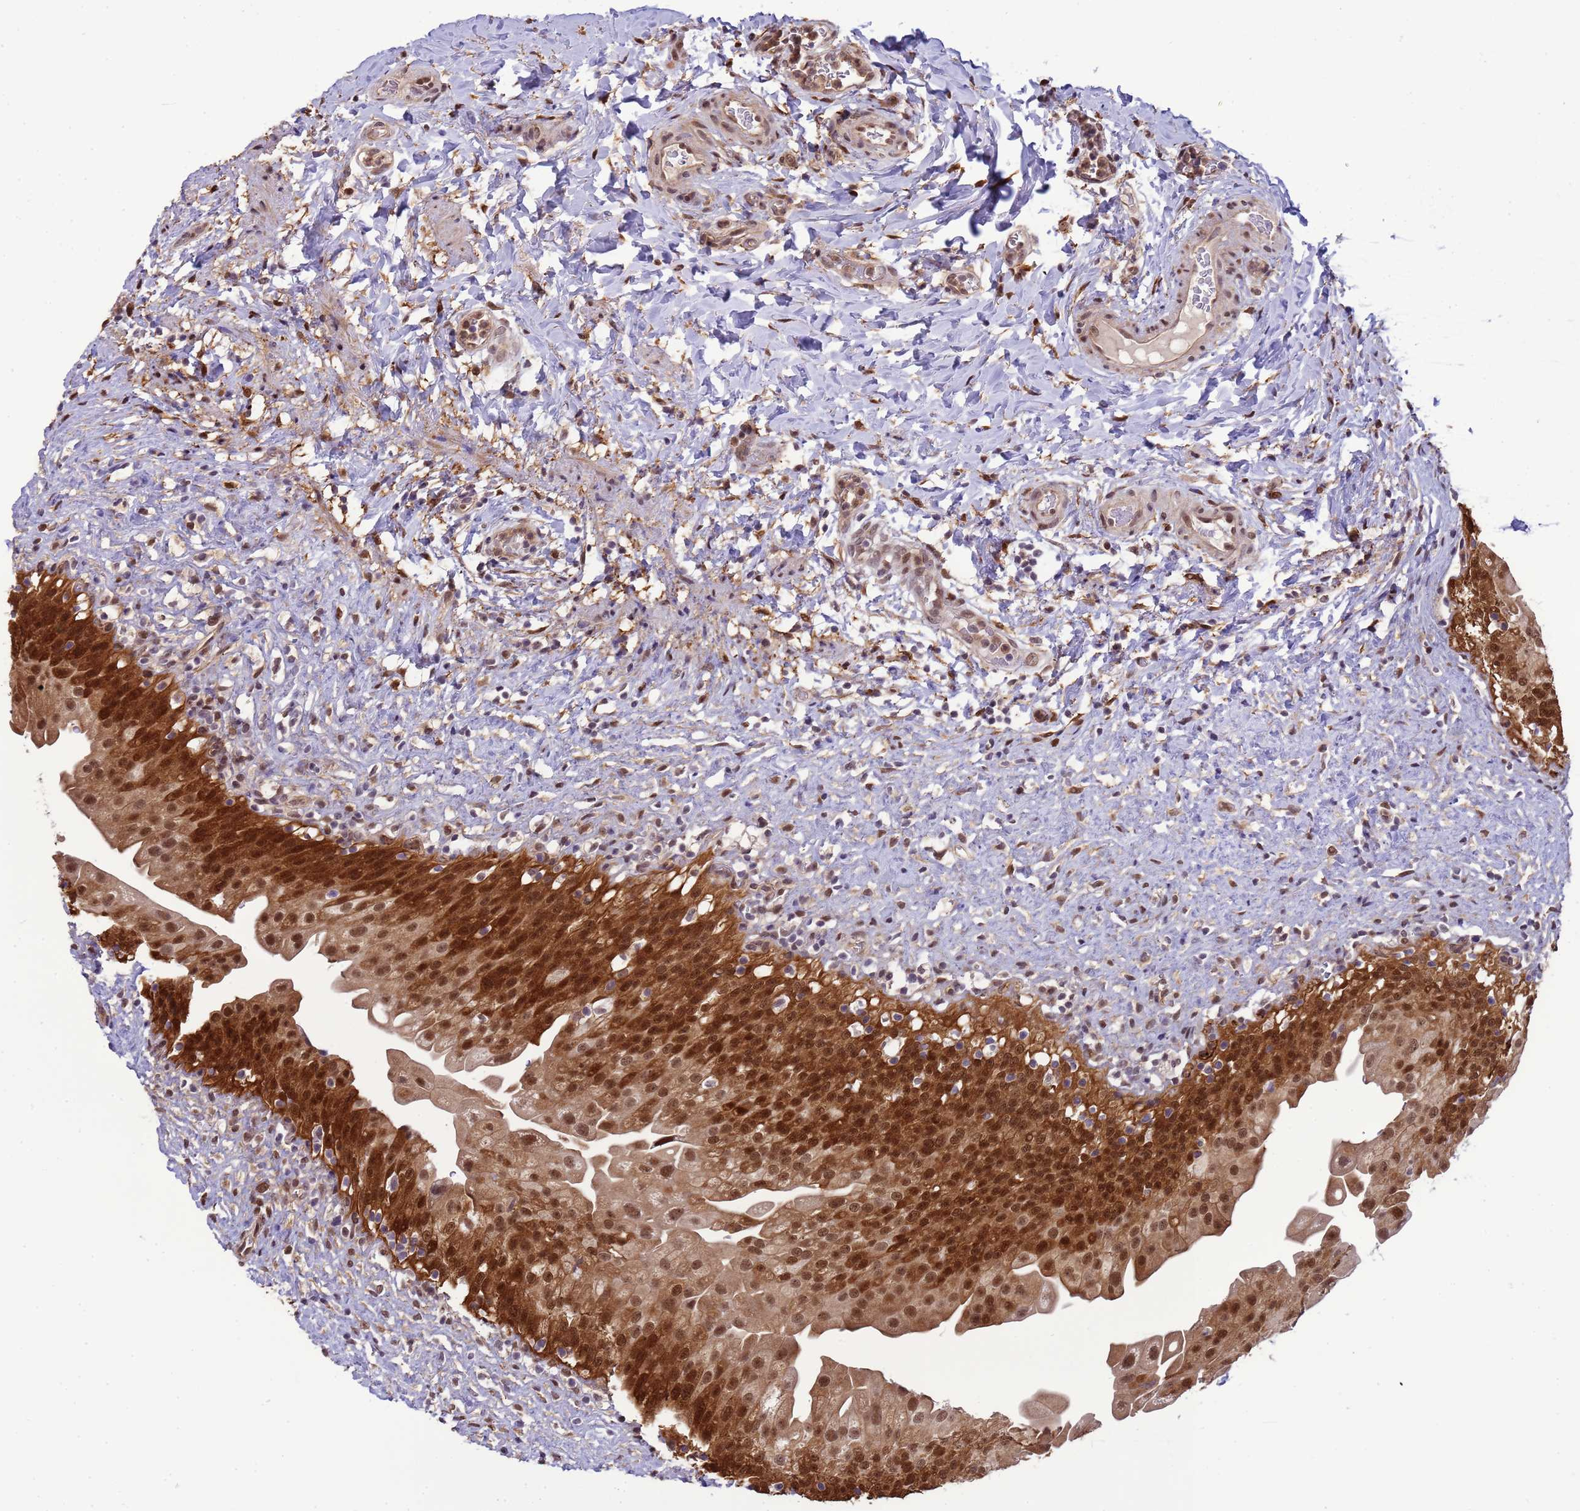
{"staining": {"intensity": "strong", "quantity": ">75%", "location": "cytoplasmic/membranous,nuclear"}, "tissue": "urinary bladder", "cell_type": "Urothelial cells", "image_type": "normal", "snomed": [{"axis": "morphology", "description": "Normal tissue, NOS"}, {"axis": "topography", "description": "Urinary bladder"}], "caption": "An immunohistochemistry image of unremarkable tissue is shown. Protein staining in brown labels strong cytoplasmic/membranous,nuclear positivity in urinary bladder within urothelial cells.", "gene": "ZBTB5", "patient": {"sex": "female", "age": 27}}